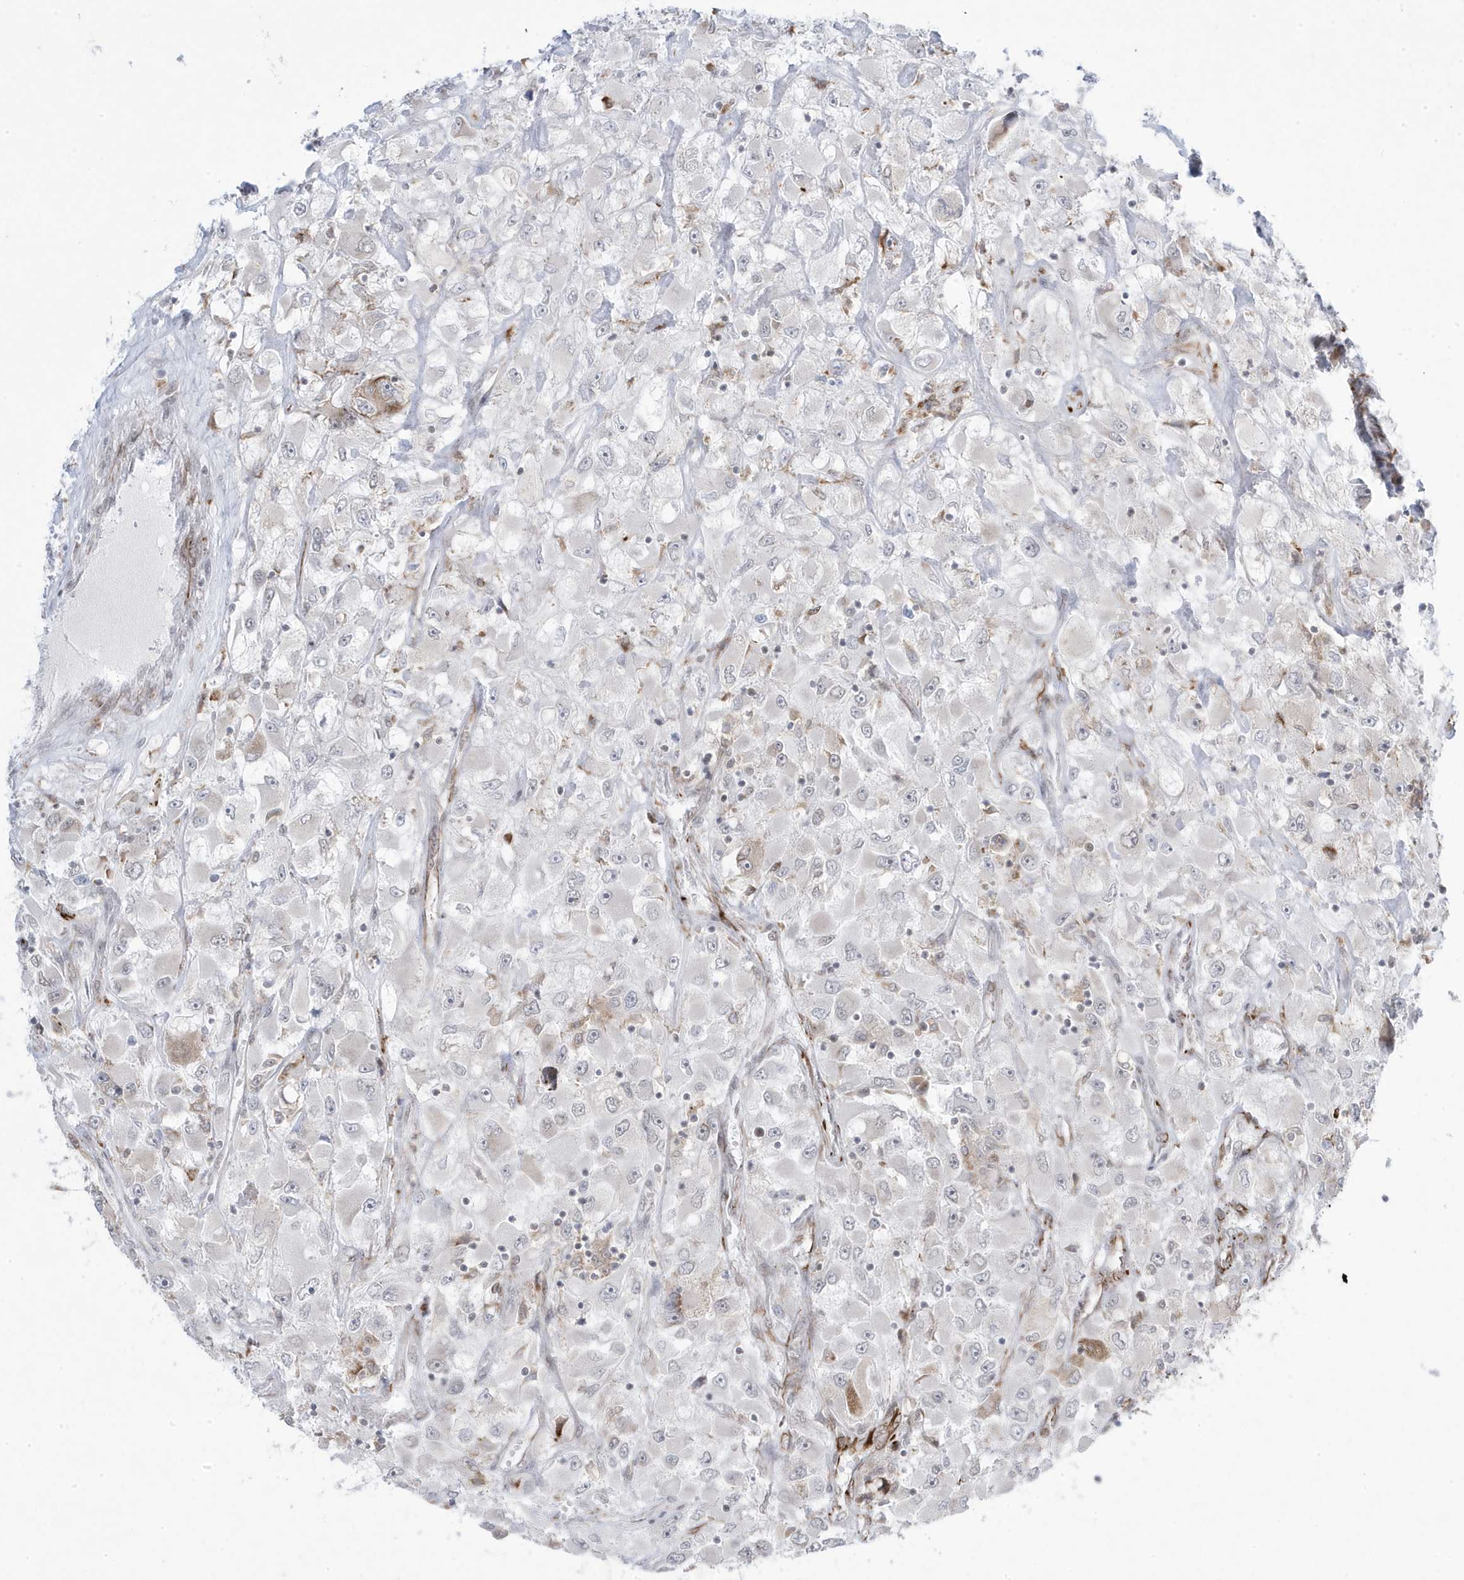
{"staining": {"intensity": "negative", "quantity": "none", "location": "none"}, "tissue": "renal cancer", "cell_type": "Tumor cells", "image_type": "cancer", "snomed": [{"axis": "morphology", "description": "Adenocarcinoma, NOS"}, {"axis": "topography", "description": "Kidney"}], "caption": "Immunohistochemistry (IHC) of adenocarcinoma (renal) demonstrates no positivity in tumor cells.", "gene": "ADAMTSL3", "patient": {"sex": "female", "age": 52}}